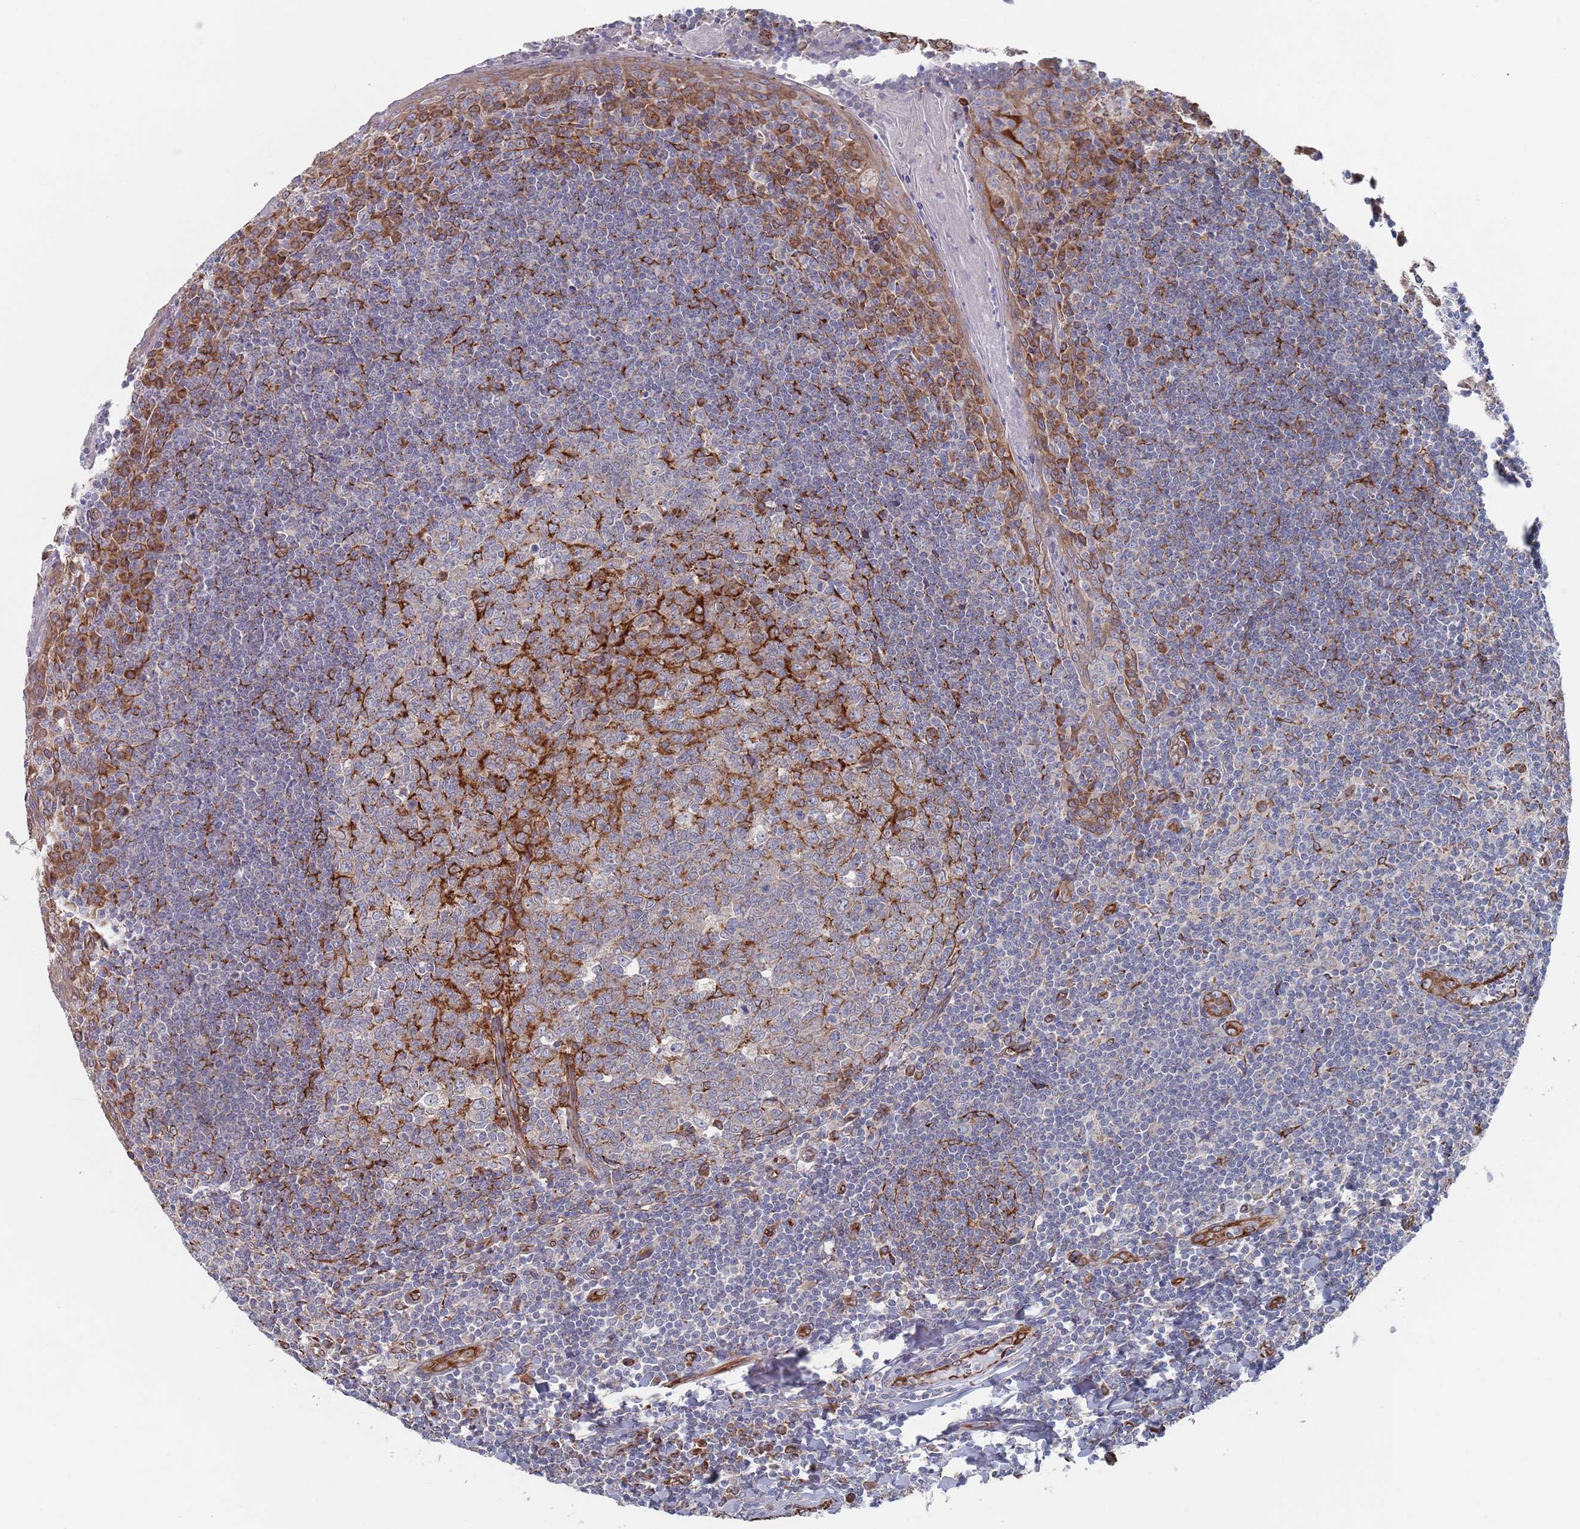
{"staining": {"intensity": "weak", "quantity": "<25%", "location": "cytoplasmic/membranous"}, "tissue": "tonsil", "cell_type": "Germinal center cells", "image_type": "normal", "snomed": [{"axis": "morphology", "description": "Normal tissue, NOS"}, {"axis": "topography", "description": "Tonsil"}], "caption": "Immunohistochemical staining of unremarkable human tonsil displays no significant staining in germinal center cells.", "gene": "CCDC106", "patient": {"sex": "male", "age": 27}}